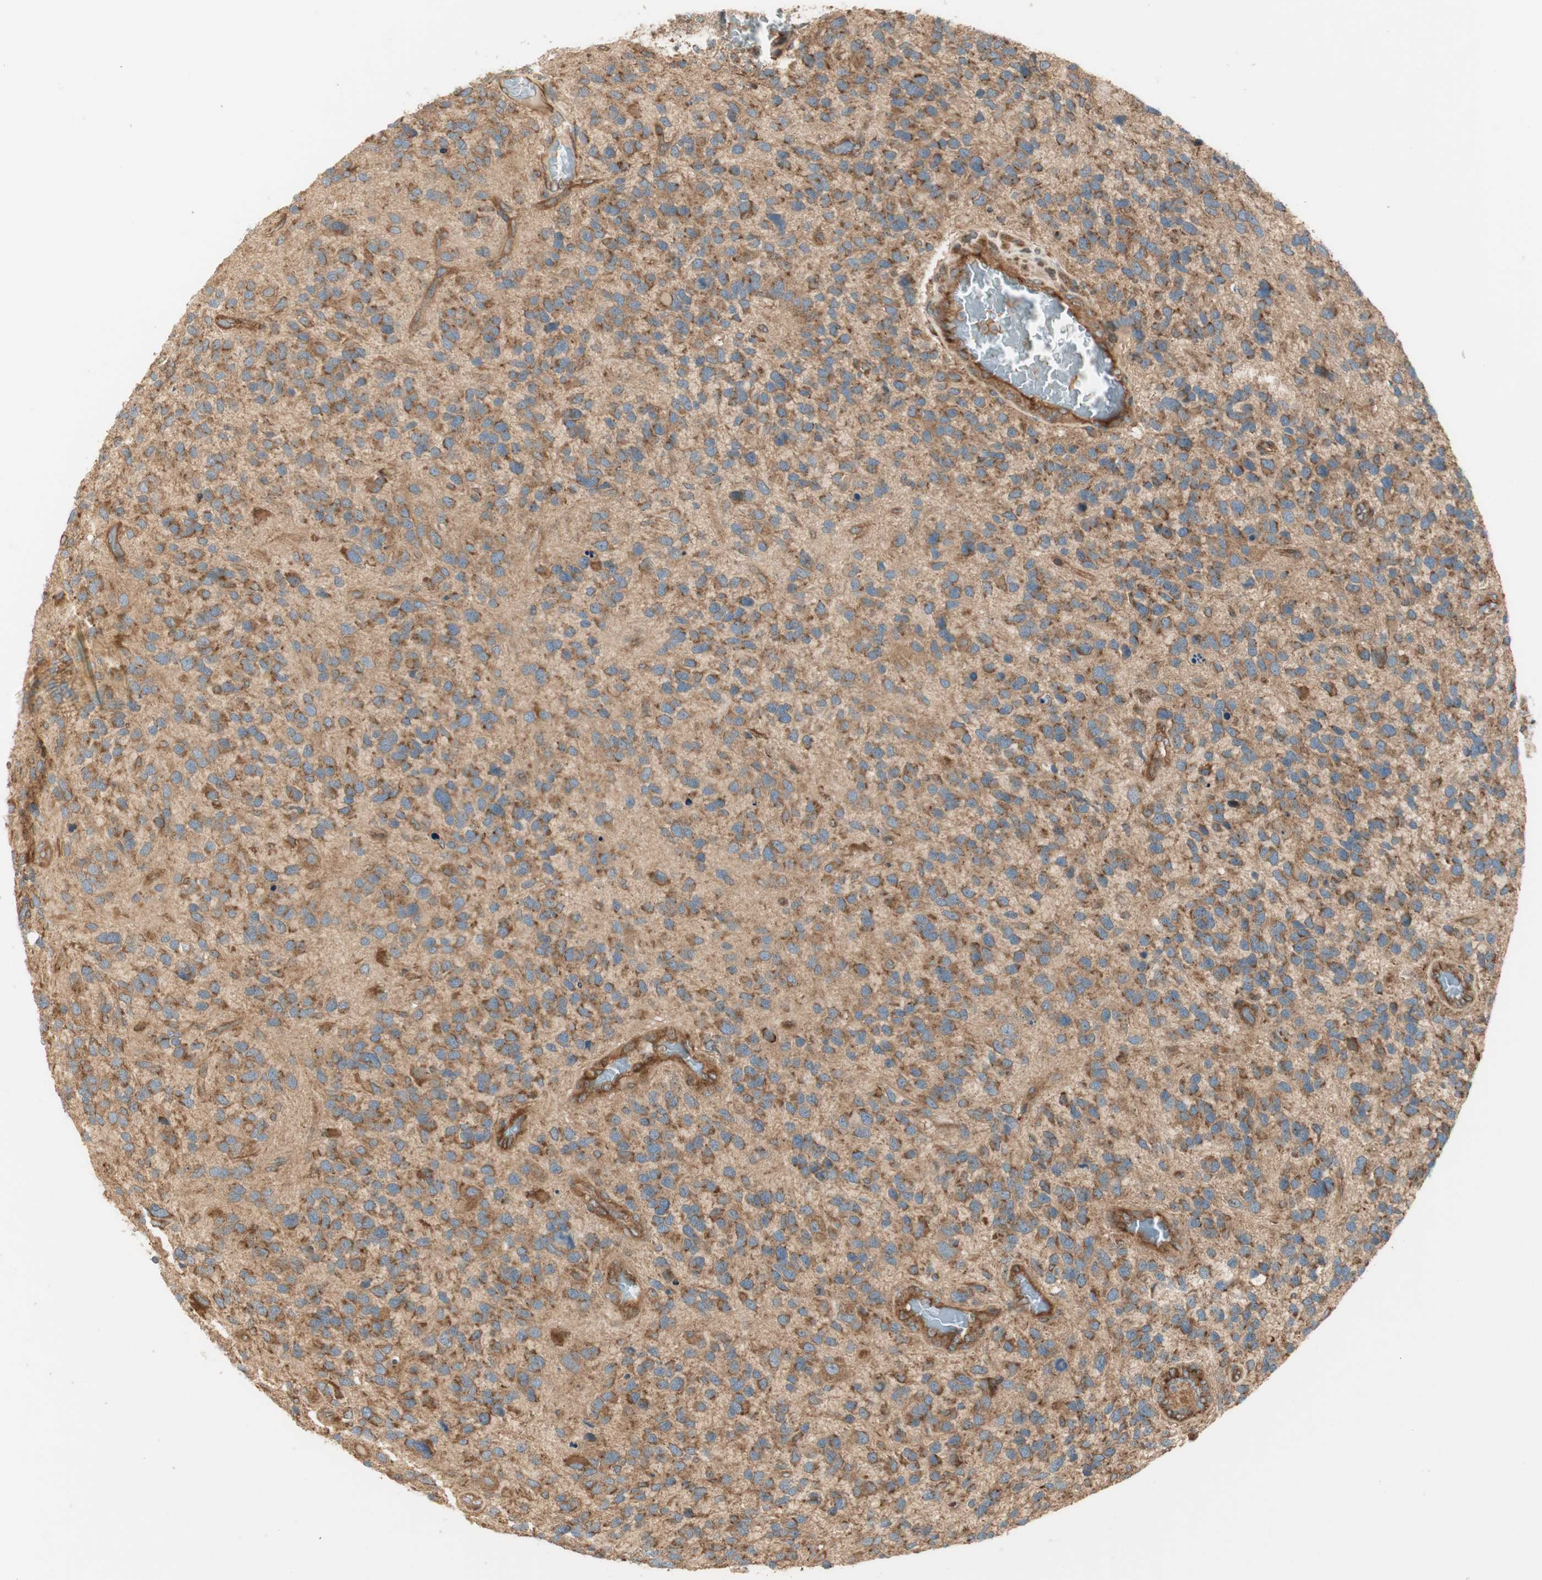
{"staining": {"intensity": "moderate", "quantity": ">75%", "location": "cytoplasmic/membranous"}, "tissue": "glioma", "cell_type": "Tumor cells", "image_type": "cancer", "snomed": [{"axis": "morphology", "description": "Glioma, malignant, High grade"}, {"axis": "topography", "description": "Brain"}], "caption": "Moderate cytoplasmic/membranous expression is identified in about >75% of tumor cells in glioma. Using DAB (brown) and hematoxylin (blue) stains, captured at high magnification using brightfield microscopy.", "gene": "CTTNBP2NL", "patient": {"sex": "female", "age": 58}}